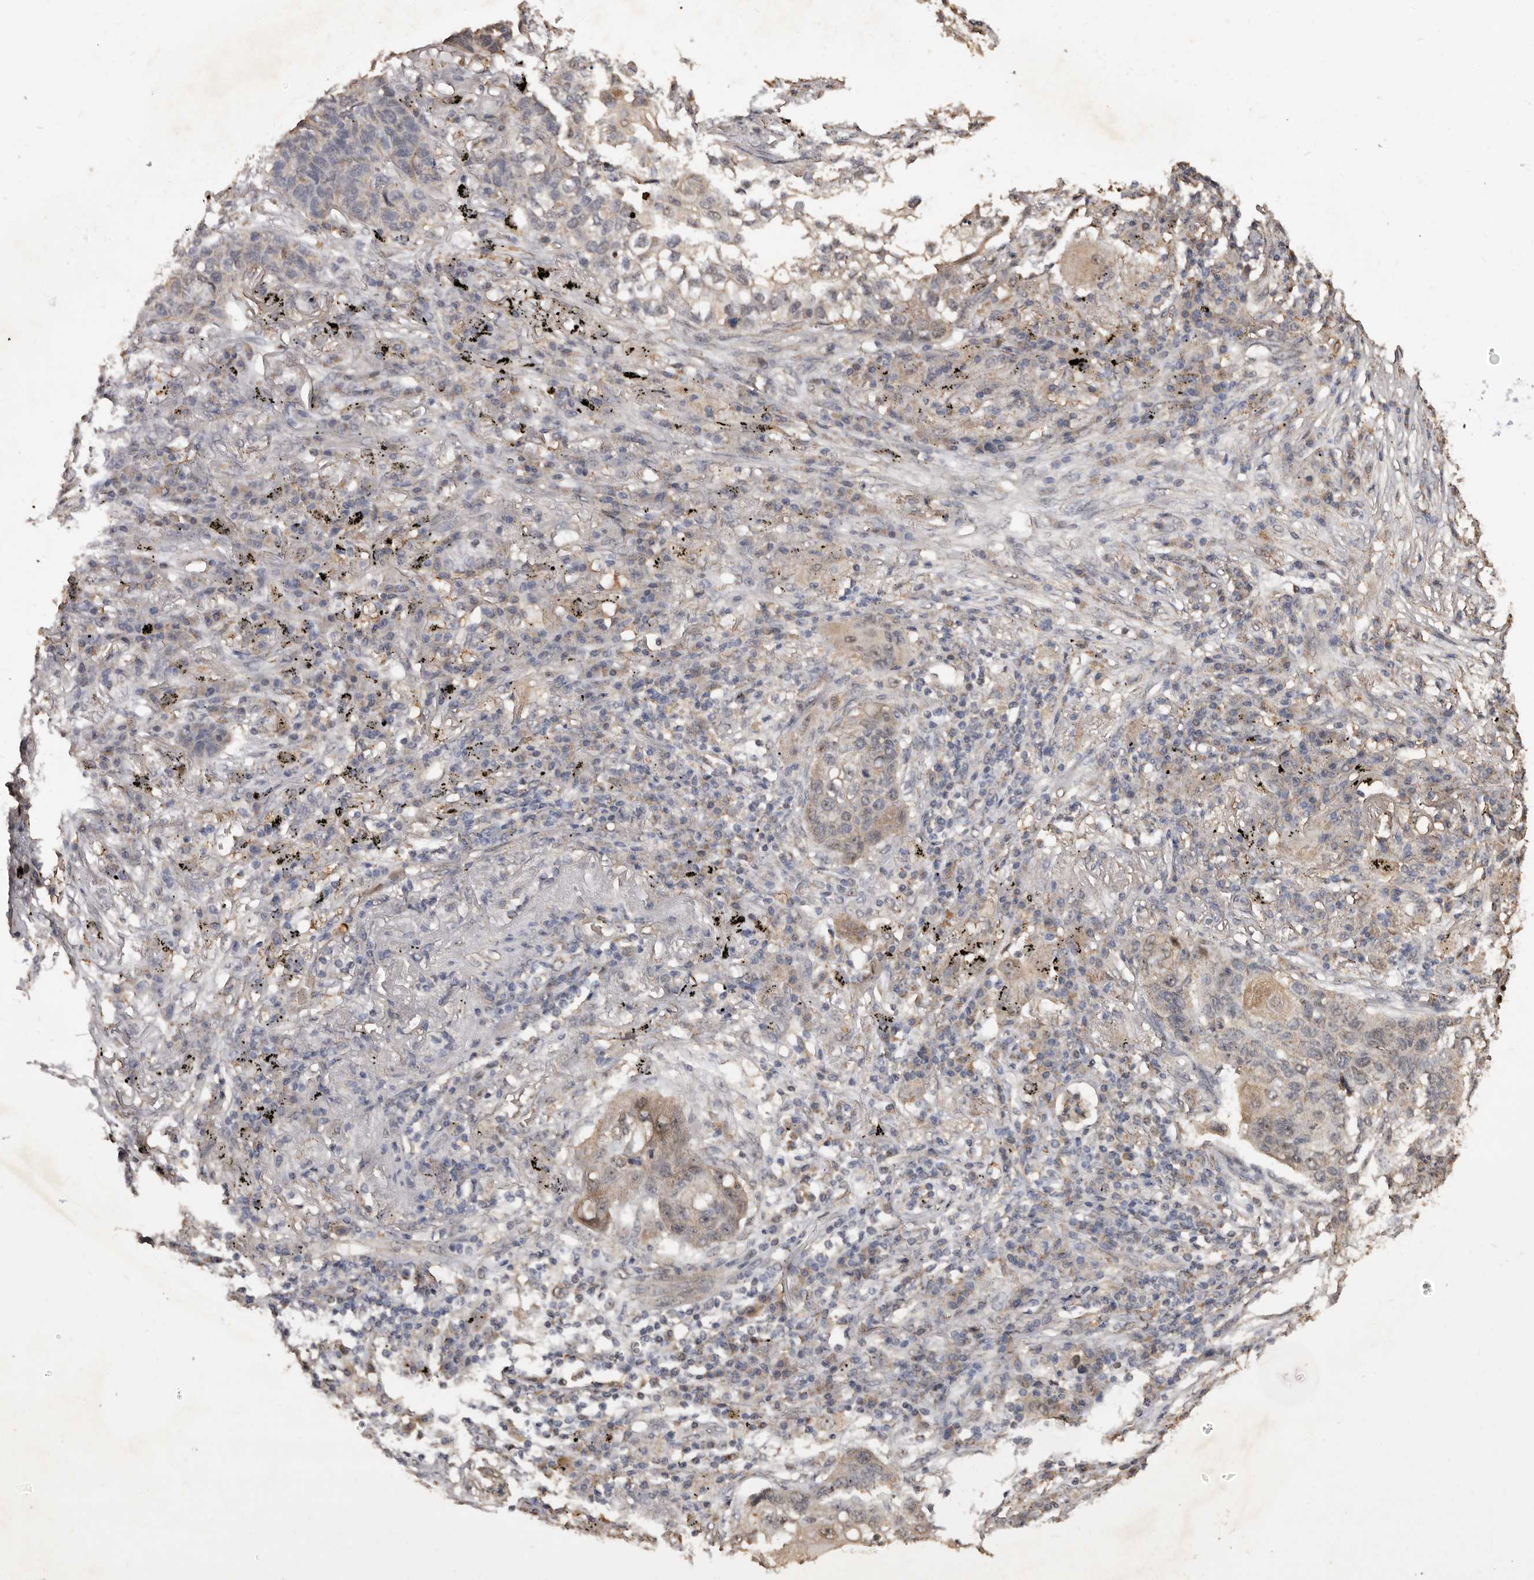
{"staining": {"intensity": "weak", "quantity": "<25%", "location": "cytoplasmic/membranous"}, "tissue": "lung cancer", "cell_type": "Tumor cells", "image_type": "cancer", "snomed": [{"axis": "morphology", "description": "Squamous cell carcinoma, NOS"}, {"axis": "topography", "description": "Lung"}], "caption": "Tumor cells show no significant protein expression in lung cancer.", "gene": "GRAMD2A", "patient": {"sex": "female", "age": 63}}